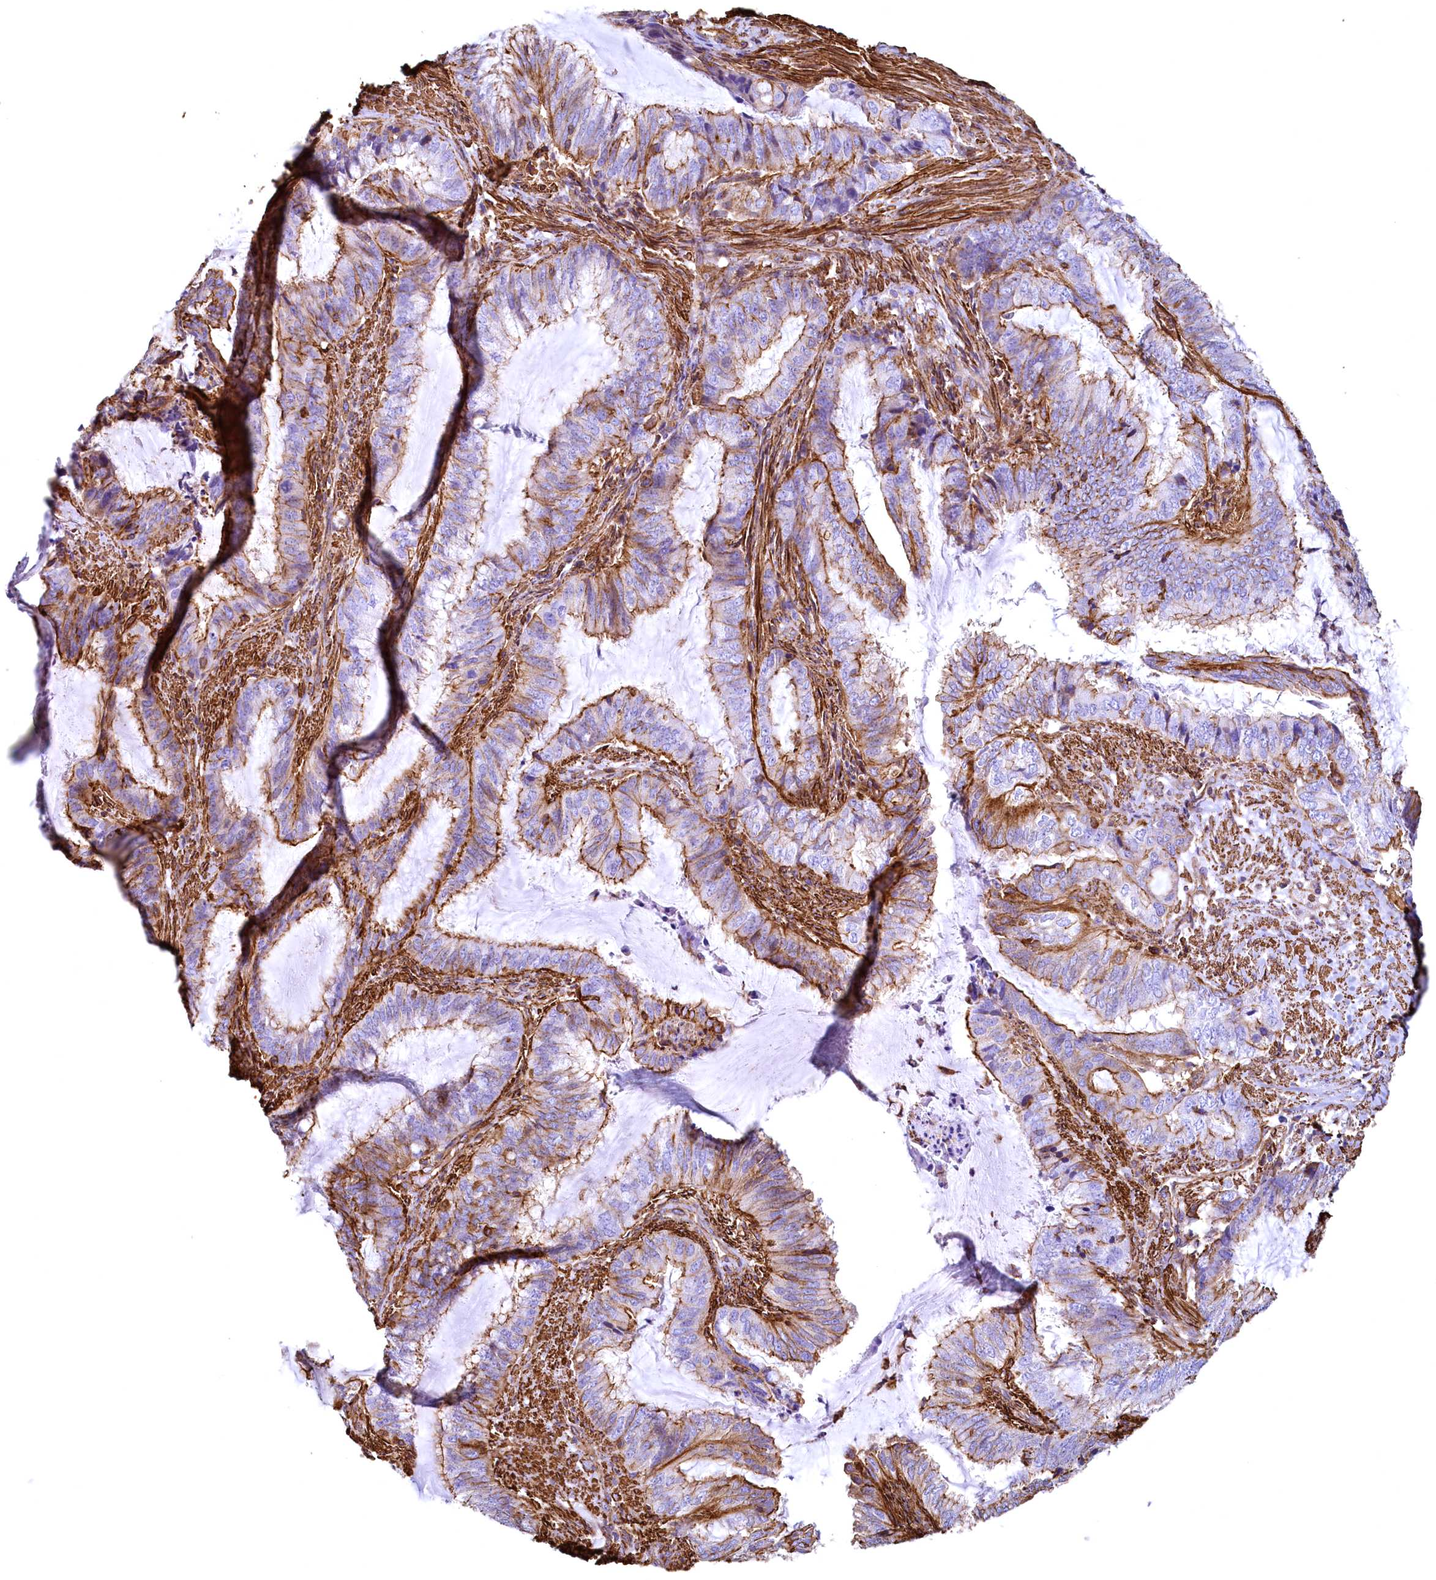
{"staining": {"intensity": "strong", "quantity": "25%-75%", "location": "cytoplasmic/membranous"}, "tissue": "endometrial cancer", "cell_type": "Tumor cells", "image_type": "cancer", "snomed": [{"axis": "morphology", "description": "Adenocarcinoma, NOS"}, {"axis": "topography", "description": "Endometrium"}], "caption": "The histopathology image displays staining of endometrial cancer (adenocarcinoma), revealing strong cytoplasmic/membranous protein expression (brown color) within tumor cells.", "gene": "THBS1", "patient": {"sex": "female", "age": 51}}